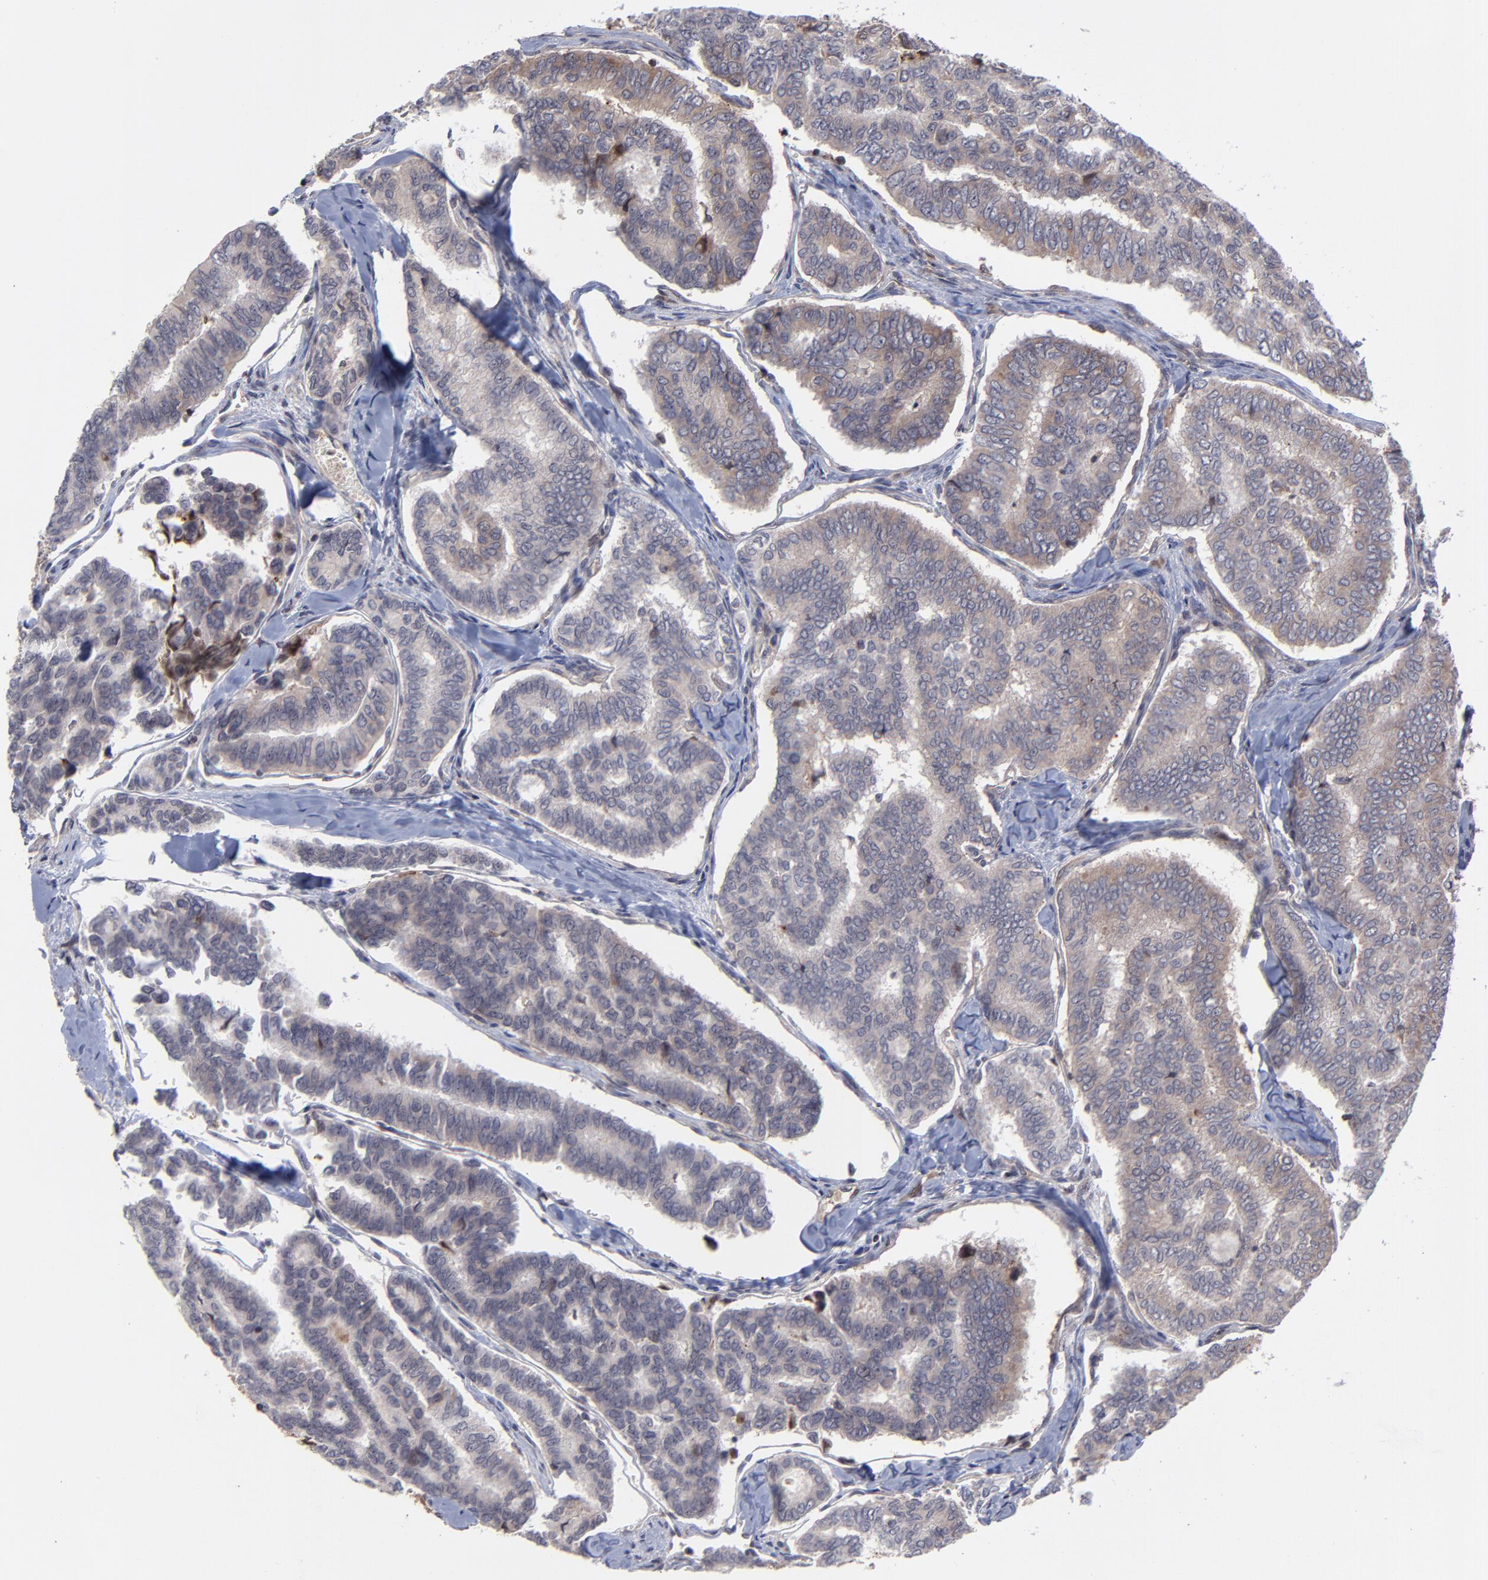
{"staining": {"intensity": "moderate", "quantity": "25%-75%", "location": "cytoplasmic/membranous"}, "tissue": "thyroid cancer", "cell_type": "Tumor cells", "image_type": "cancer", "snomed": [{"axis": "morphology", "description": "Papillary adenocarcinoma, NOS"}, {"axis": "topography", "description": "Thyroid gland"}], "caption": "A micrograph of human papillary adenocarcinoma (thyroid) stained for a protein exhibits moderate cytoplasmic/membranous brown staining in tumor cells.", "gene": "UBE2L6", "patient": {"sex": "female", "age": 35}}